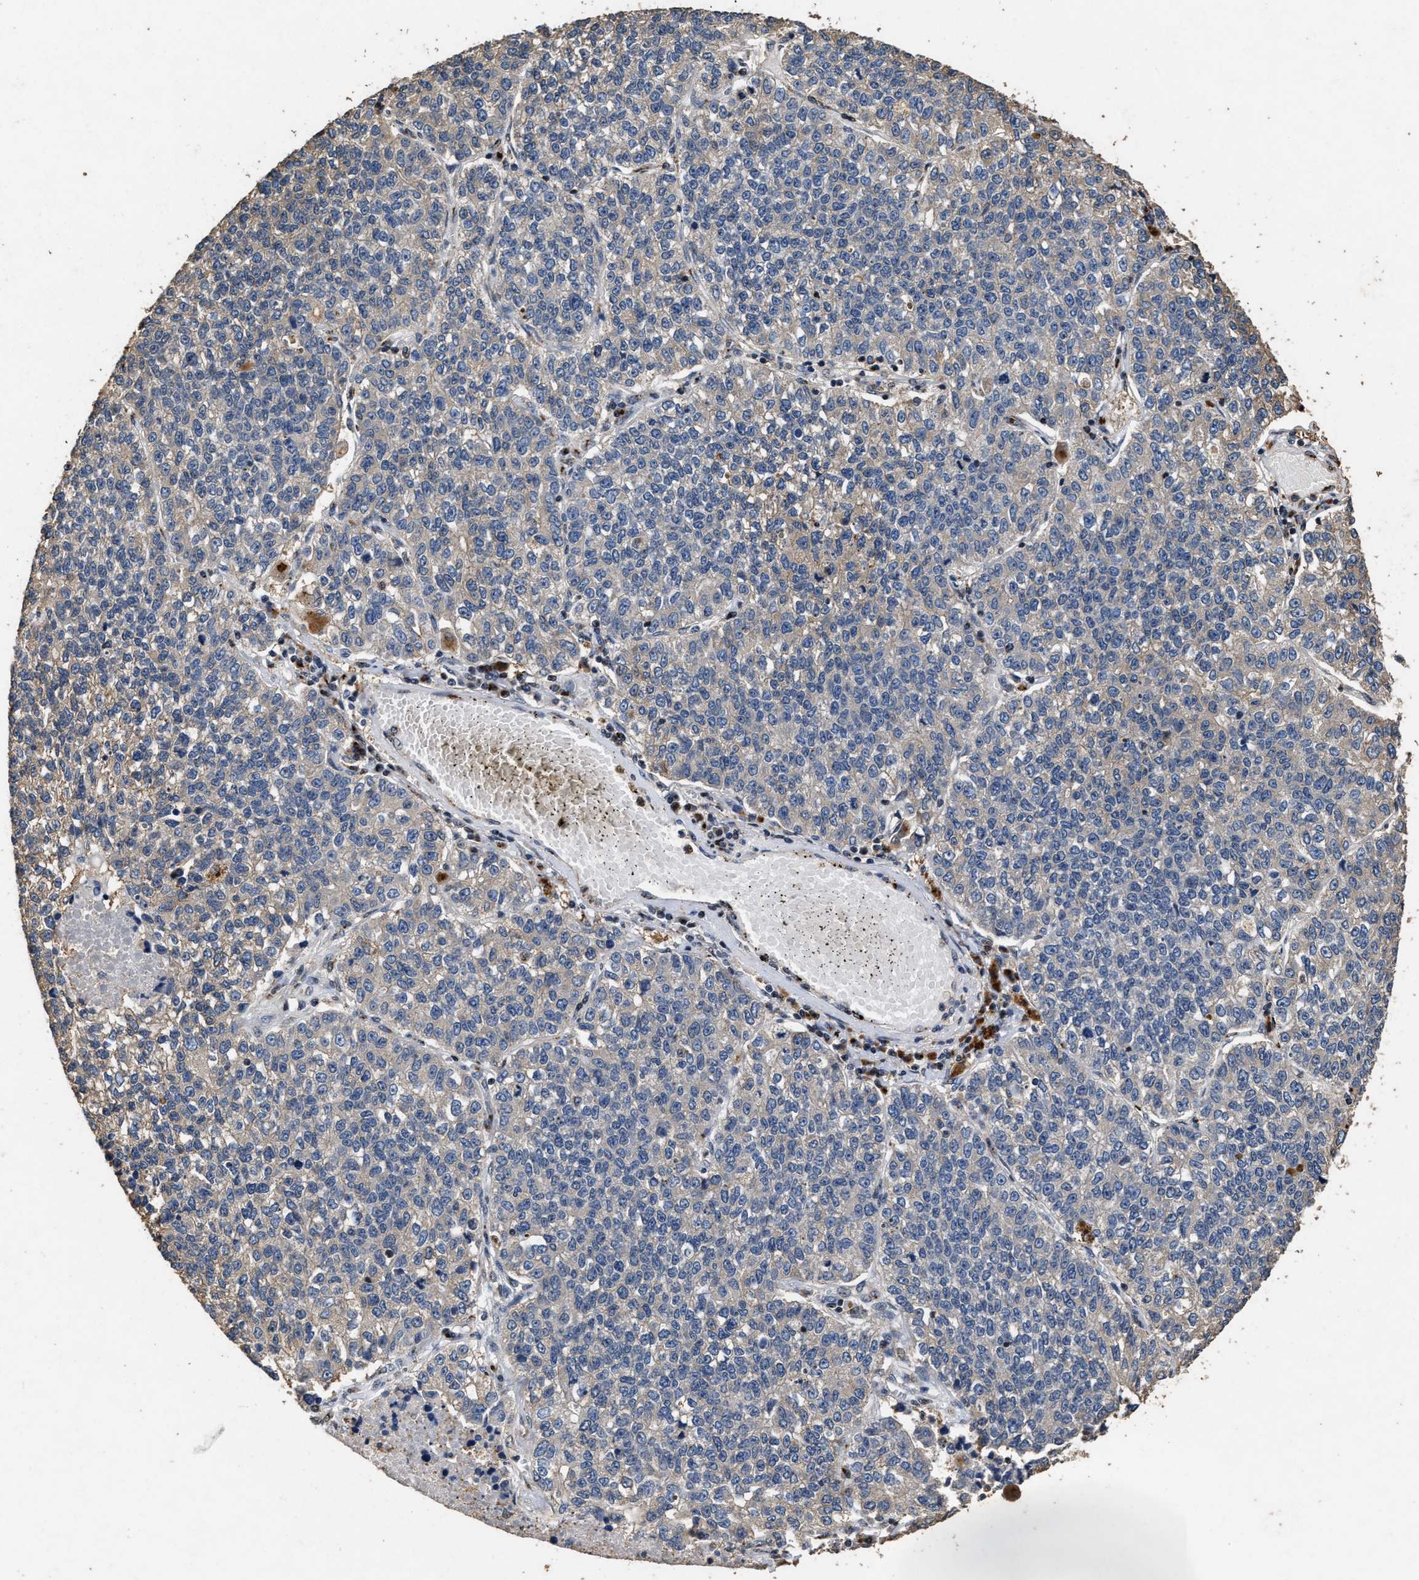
{"staining": {"intensity": "negative", "quantity": "none", "location": "none"}, "tissue": "lung cancer", "cell_type": "Tumor cells", "image_type": "cancer", "snomed": [{"axis": "morphology", "description": "Adenocarcinoma, NOS"}, {"axis": "topography", "description": "Lung"}], "caption": "Photomicrograph shows no protein expression in tumor cells of adenocarcinoma (lung) tissue.", "gene": "TPST2", "patient": {"sex": "male", "age": 49}}